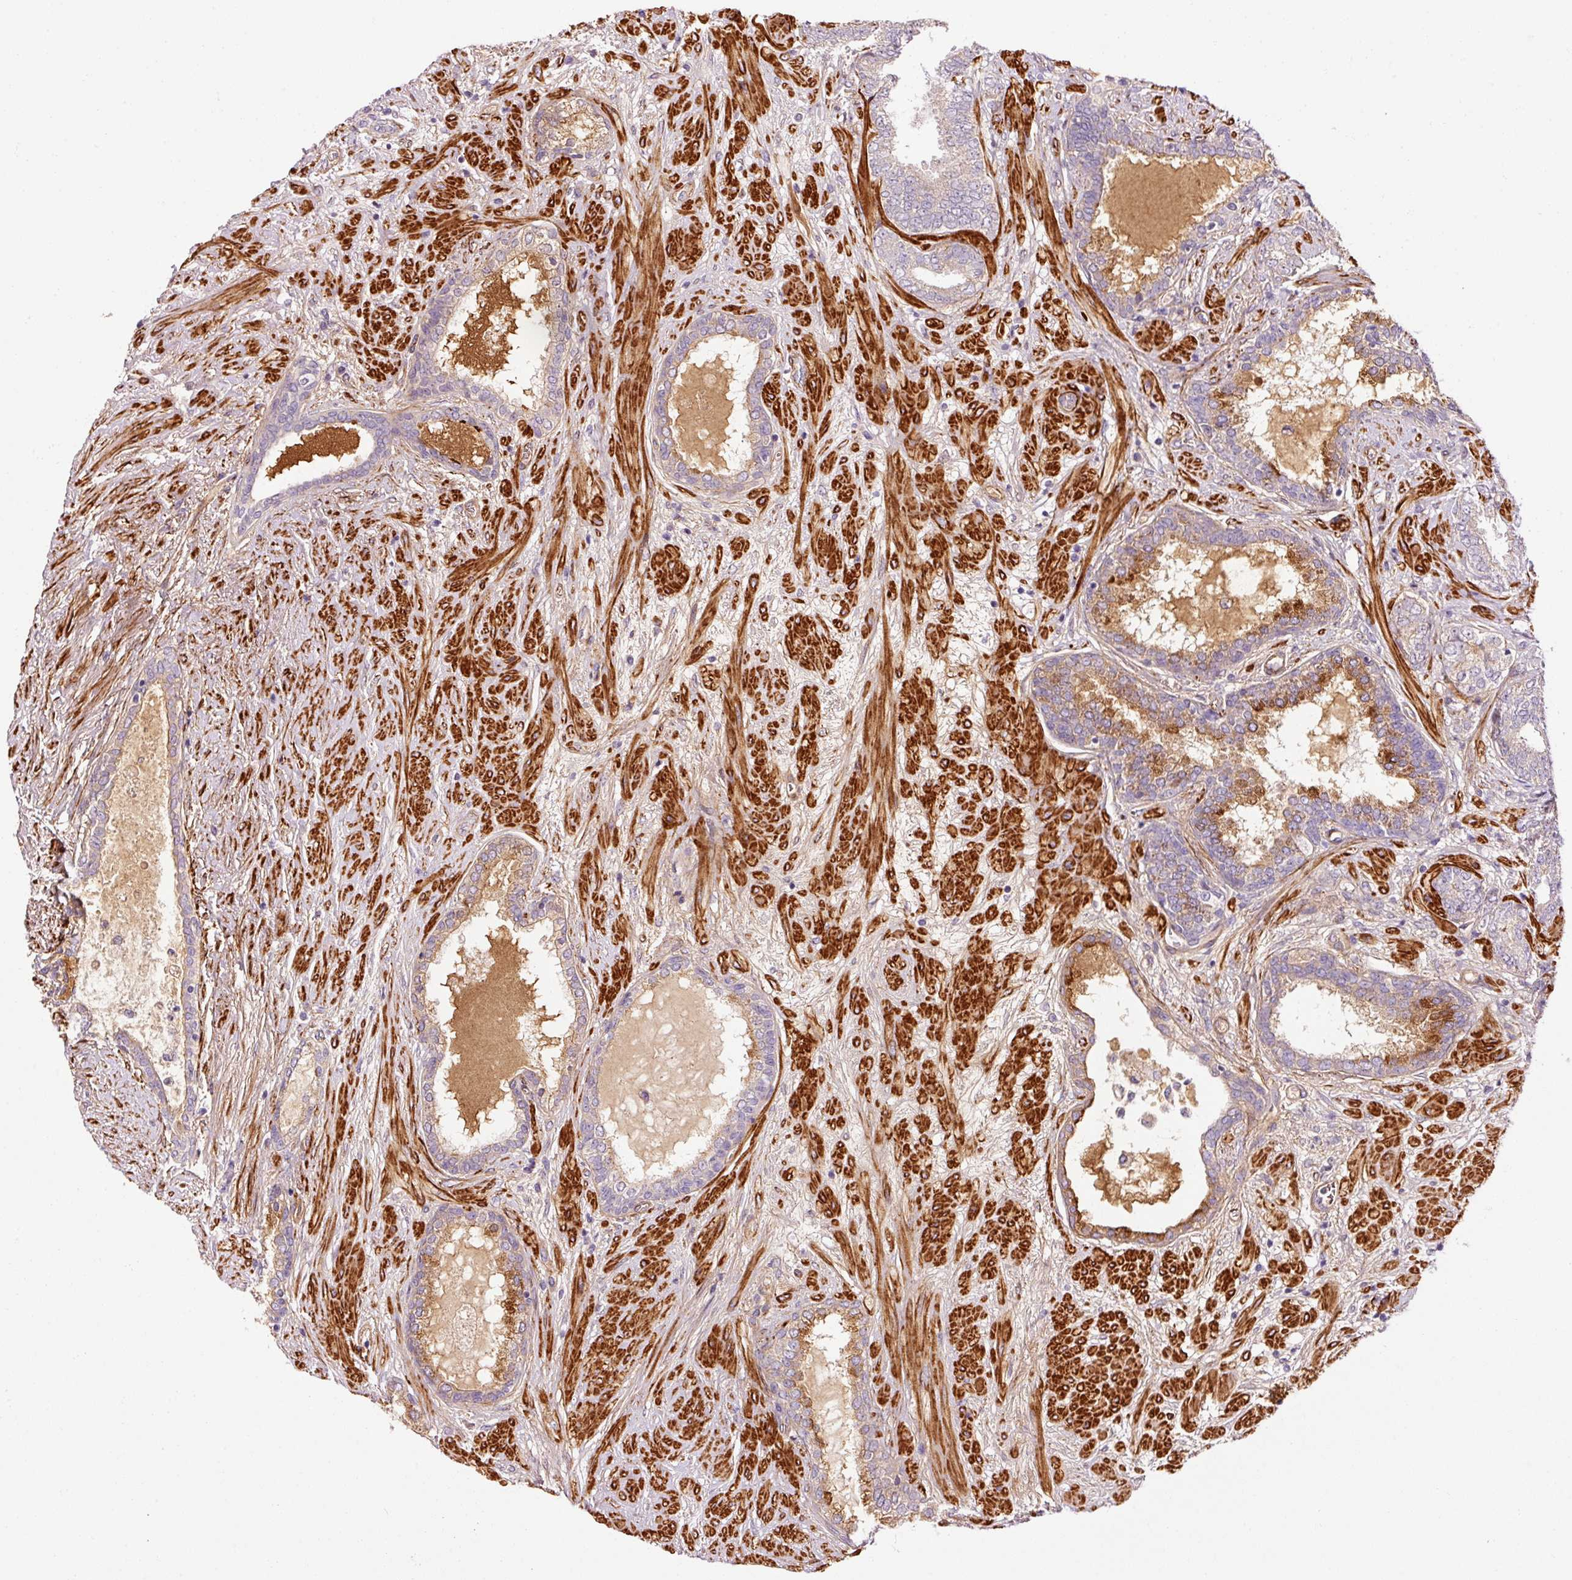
{"staining": {"intensity": "negative", "quantity": "none", "location": "none"}, "tissue": "prostate cancer", "cell_type": "Tumor cells", "image_type": "cancer", "snomed": [{"axis": "morphology", "description": "Adenocarcinoma, High grade"}, {"axis": "topography", "description": "Prostate"}], "caption": "The immunohistochemistry histopathology image has no significant expression in tumor cells of prostate cancer (high-grade adenocarcinoma) tissue.", "gene": "ANKRD20A1", "patient": {"sex": "male", "age": 72}}